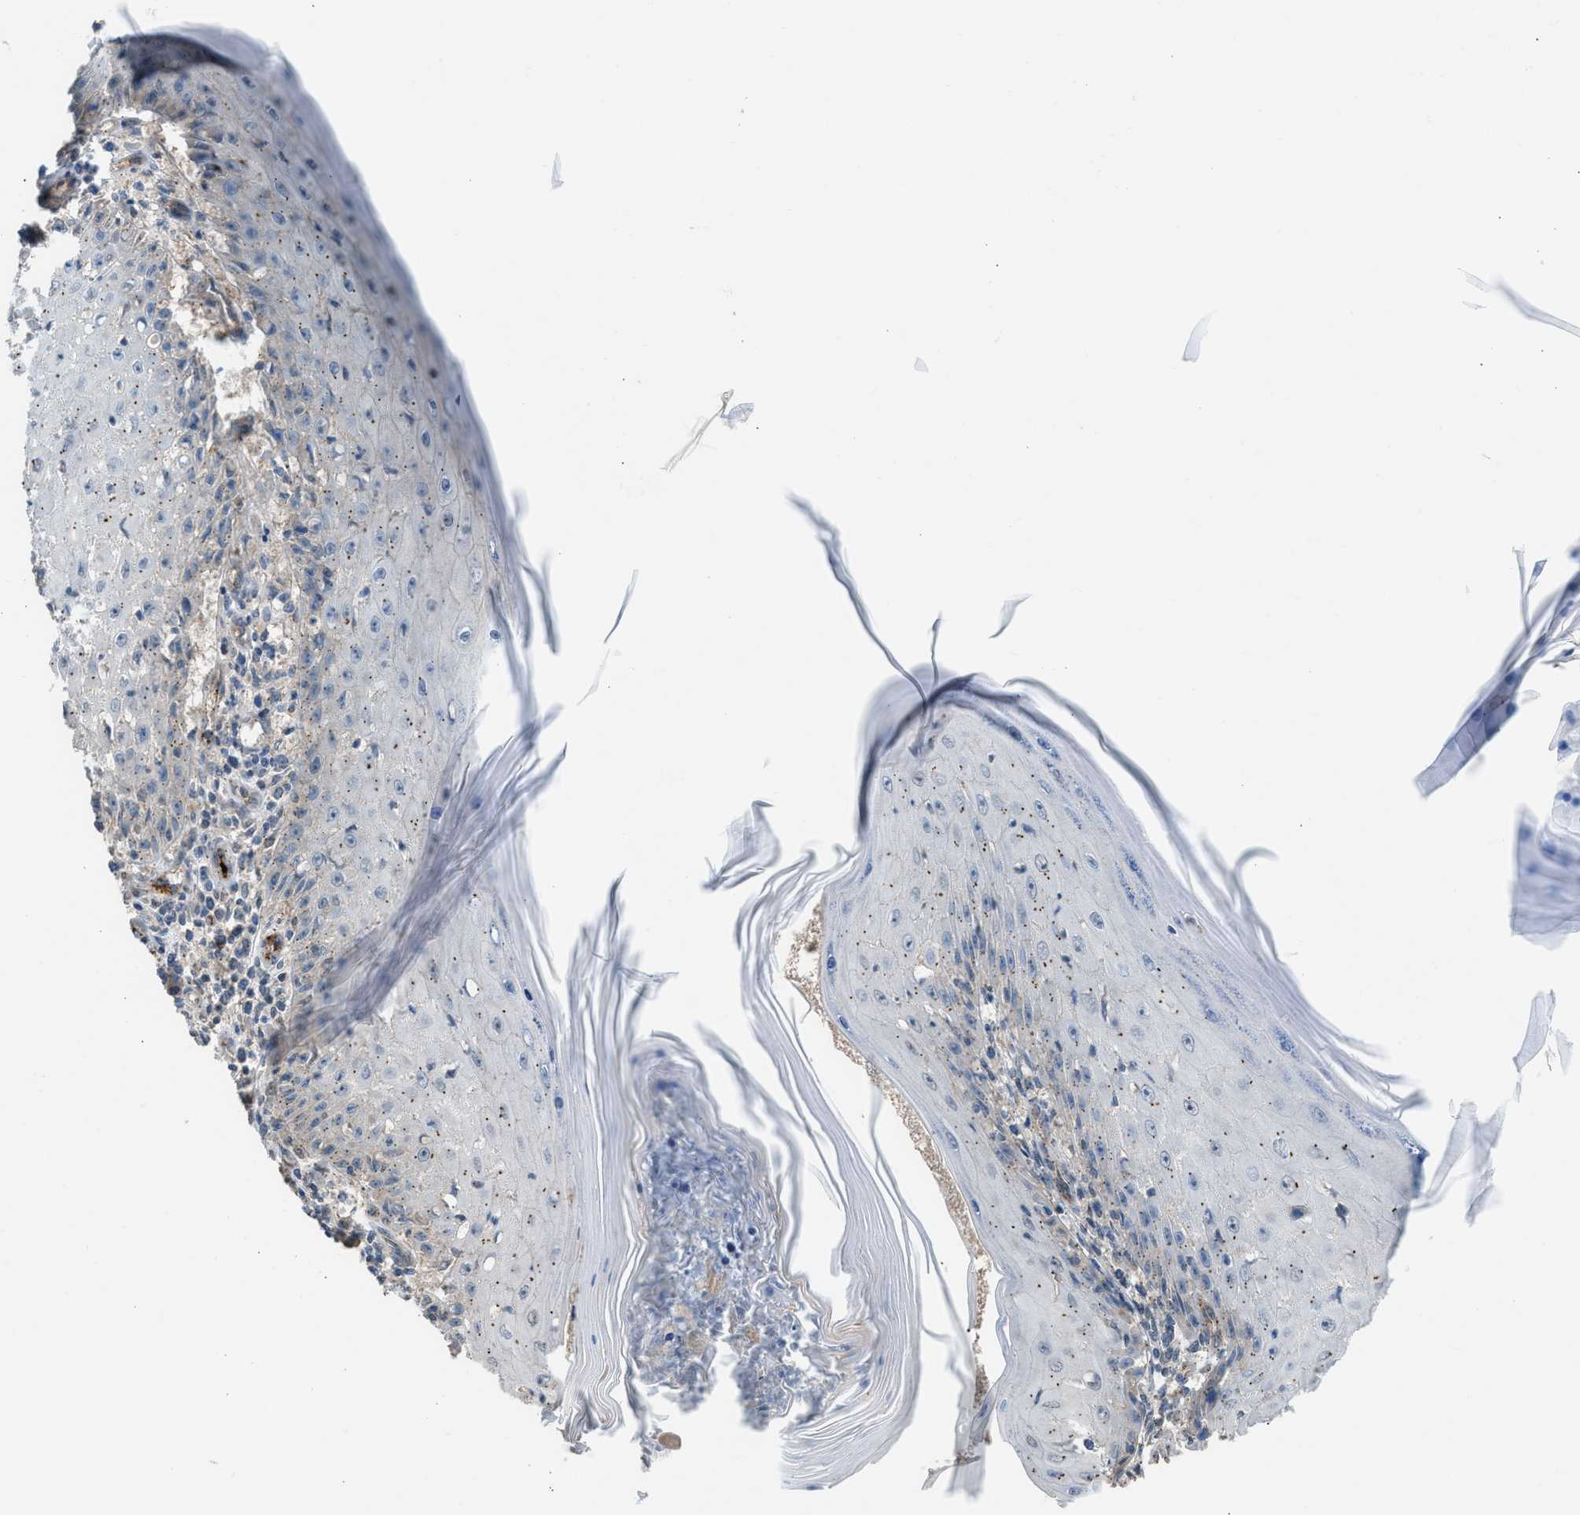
{"staining": {"intensity": "moderate", "quantity": "<25%", "location": "cytoplasmic/membranous"}, "tissue": "skin cancer", "cell_type": "Tumor cells", "image_type": "cancer", "snomed": [{"axis": "morphology", "description": "Squamous cell carcinoma, NOS"}, {"axis": "topography", "description": "Skin"}], "caption": "Immunohistochemical staining of human squamous cell carcinoma (skin) reveals low levels of moderate cytoplasmic/membranous protein positivity in about <25% of tumor cells. The protein of interest is shown in brown color, while the nuclei are stained blue.", "gene": "CRTC1", "patient": {"sex": "female", "age": 73}}